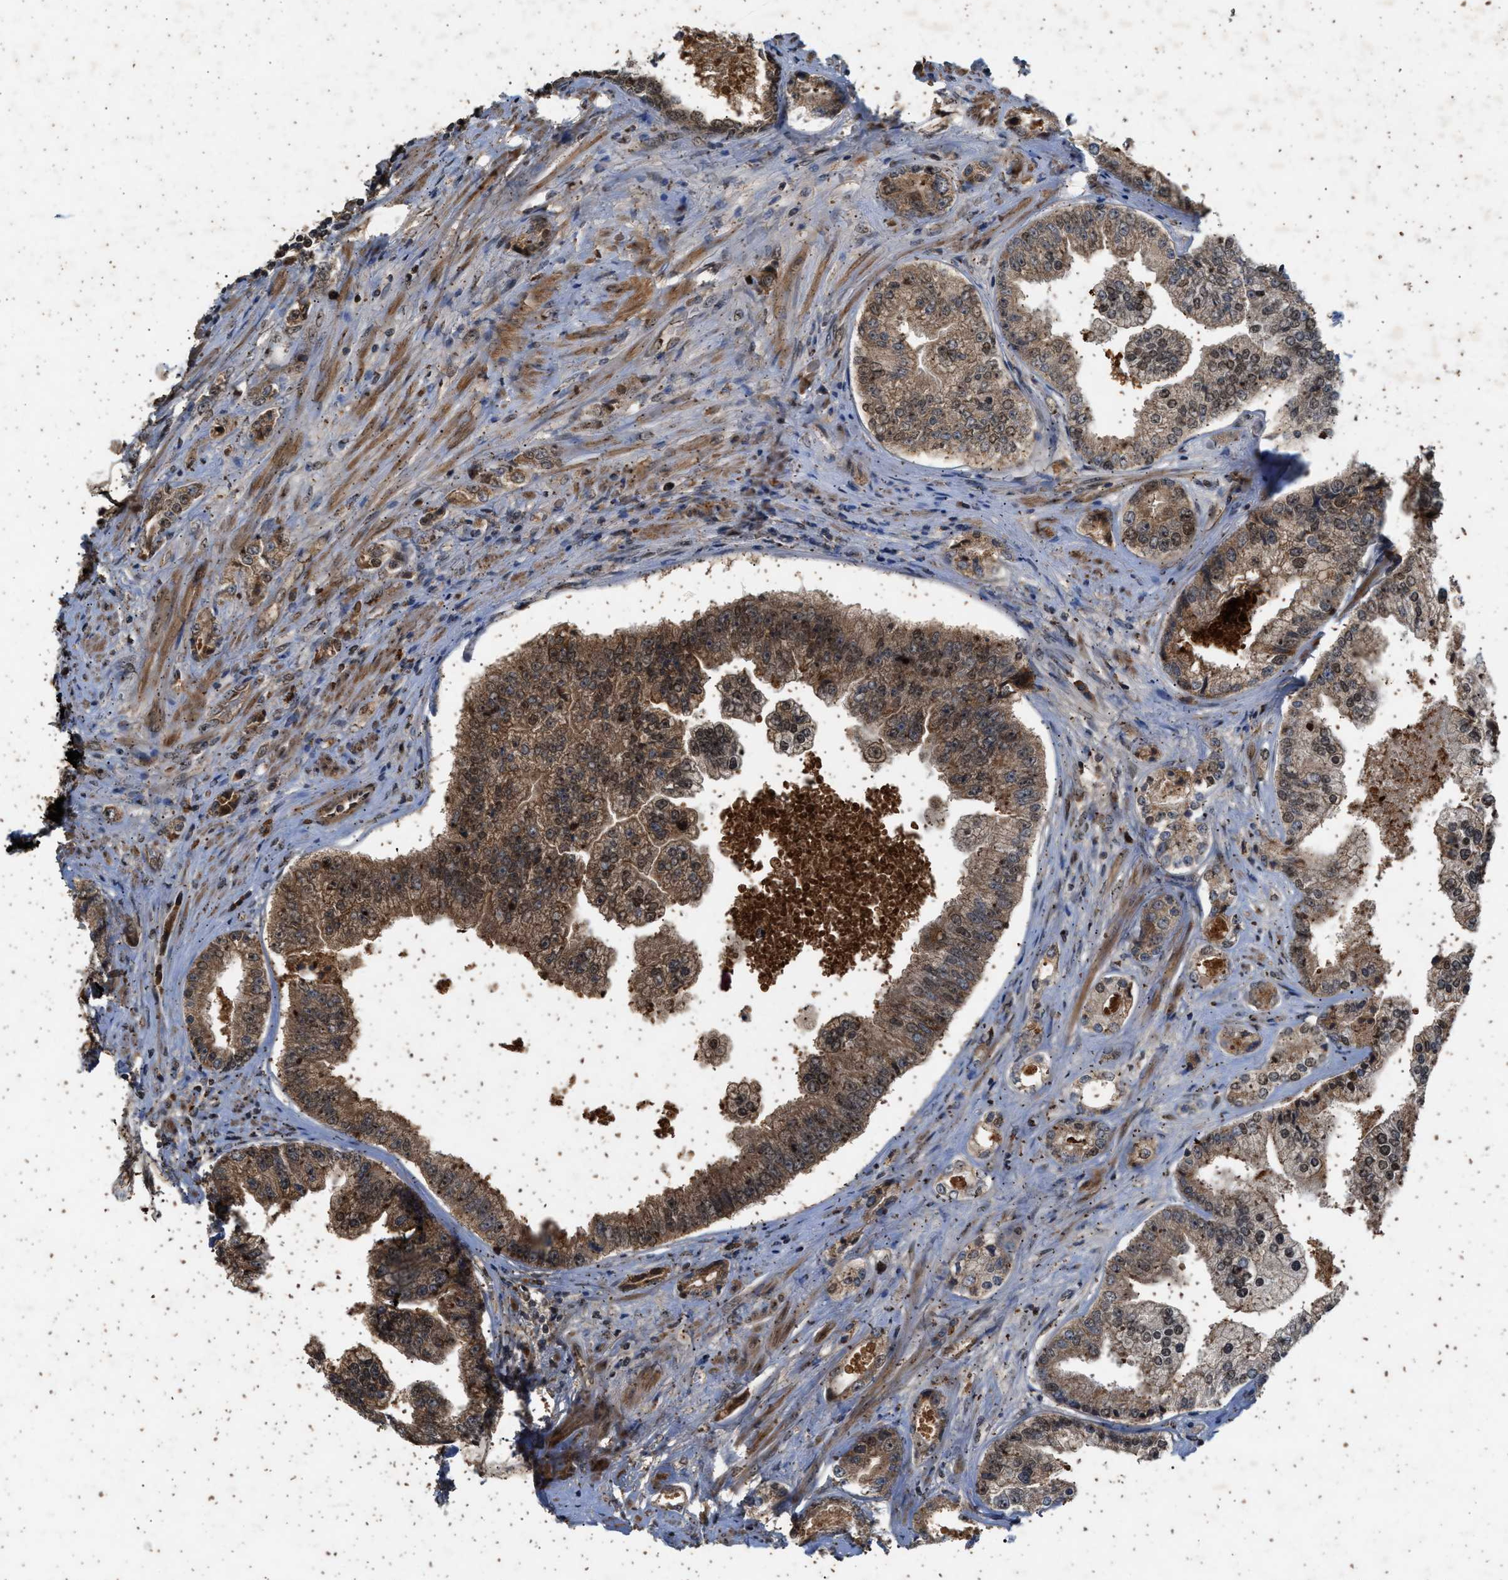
{"staining": {"intensity": "moderate", "quantity": ">75%", "location": "cytoplasmic/membranous,nuclear"}, "tissue": "prostate cancer", "cell_type": "Tumor cells", "image_type": "cancer", "snomed": [{"axis": "morphology", "description": "Adenocarcinoma, High grade"}, {"axis": "topography", "description": "Prostate"}], "caption": "Protein staining displays moderate cytoplasmic/membranous and nuclear staining in about >75% of tumor cells in adenocarcinoma (high-grade) (prostate). The protein is stained brown, and the nuclei are stained in blue (DAB (3,3'-diaminobenzidine) IHC with brightfield microscopy, high magnification).", "gene": "RUSC2", "patient": {"sex": "male", "age": 61}}